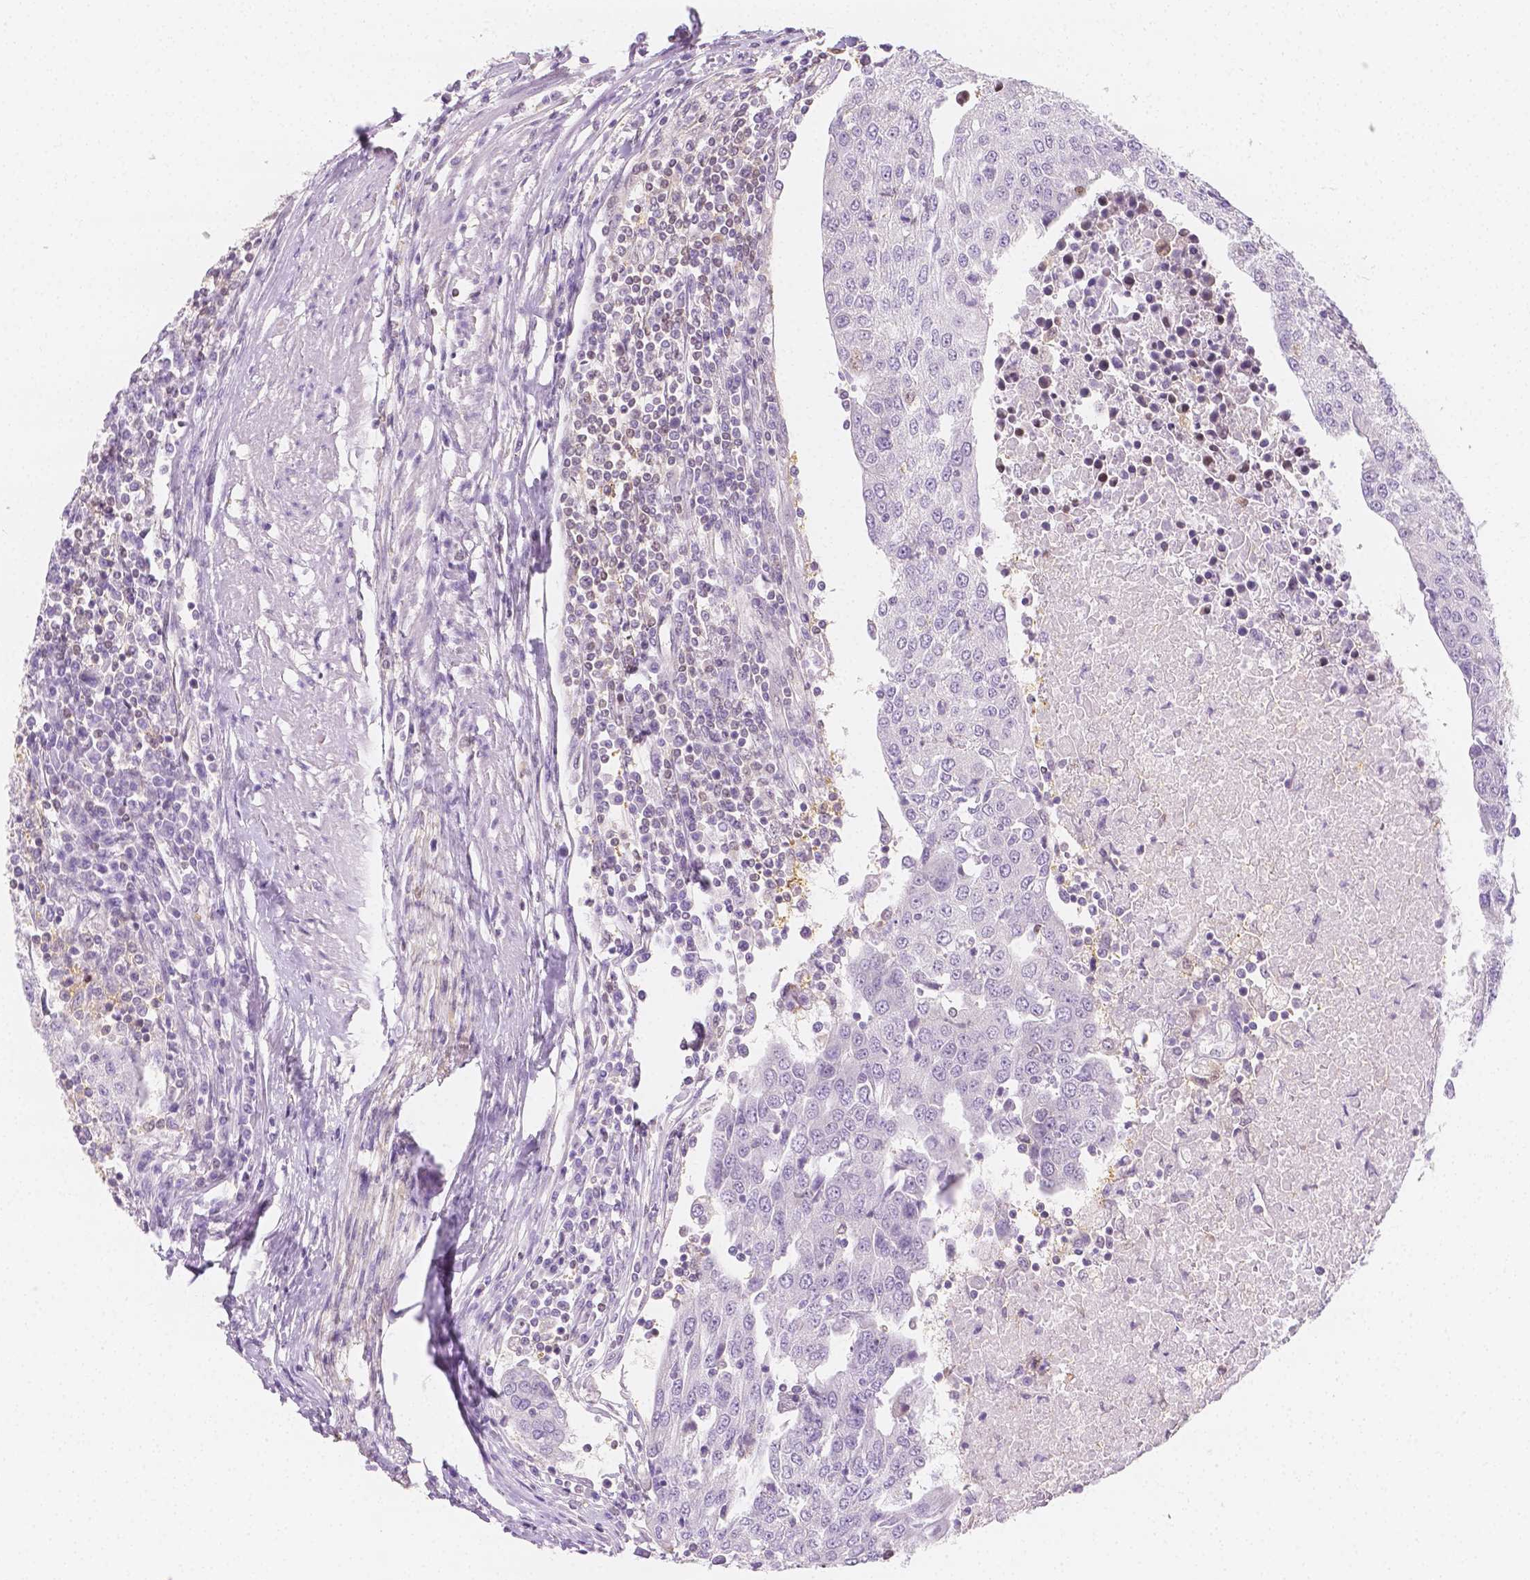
{"staining": {"intensity": "negative", "quantity": "none", "location": "none"}, "tissue": "urothelial cancer", "cell_type": "Tumor cells", "image_type": "cancer", "snomed": [{"axis": "morphology", "description": "Urothelial carcinoma, High grade"}, {"axis": "topography", "description": "Urinary bladder"}], "caption": "This is an IHC micrograph of human high-grade urothelial carcinoma. There is no staining in tumor cells.", "gene": "SGTB", "patient": {"sex": "female", "age": 85}}